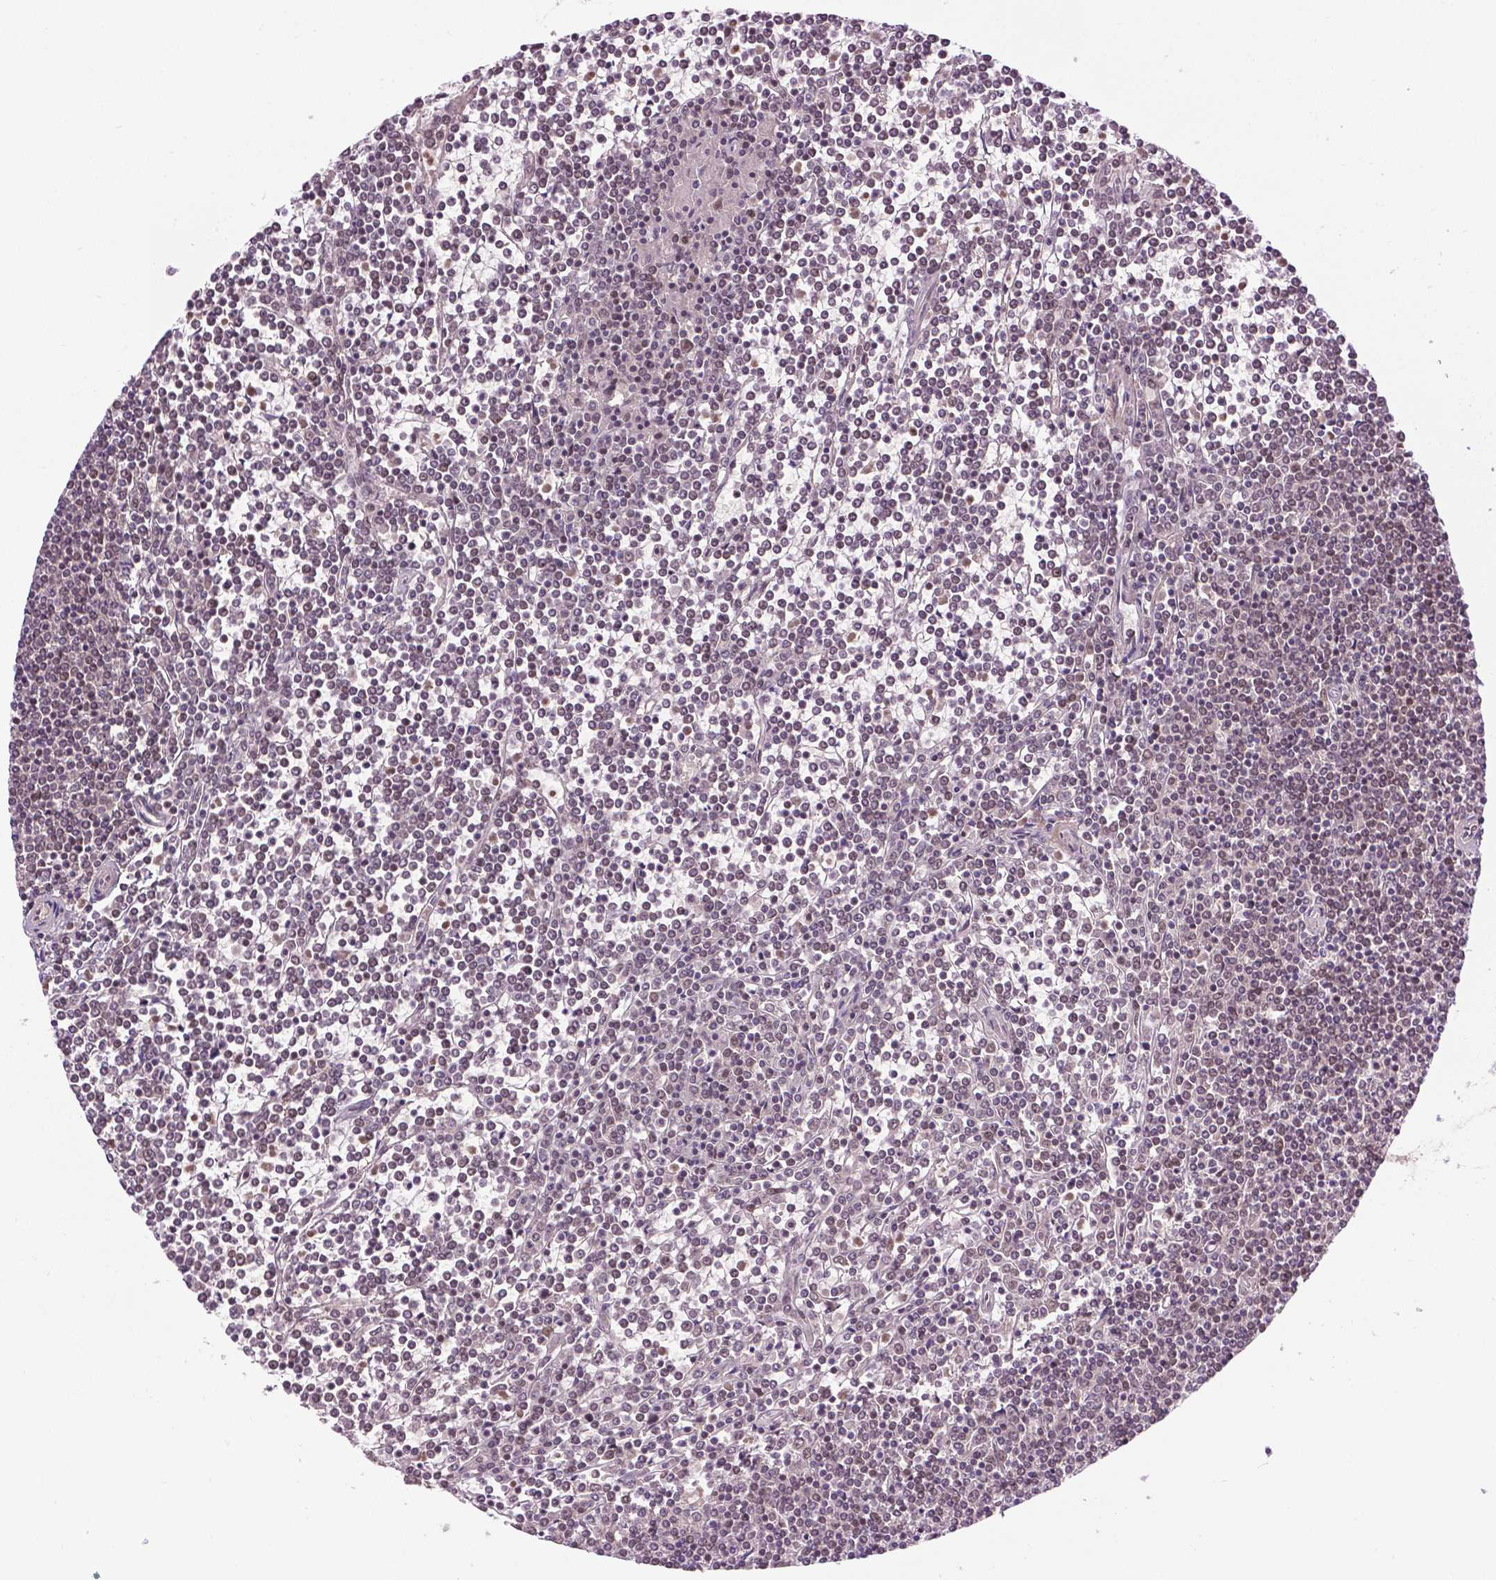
{"staining": {"intensity": "negative", "quantity": "none", "location": "none"}, "tissue": "lymphoma", "cell_type": "Tumor cells", "image_type": "cancer", "snomed": [{"axis": "morphology", "description": "Malignant lymphoma, non-Hodgkin's type, Low grade"}, {"axis": "topography", "description": "Spleen"}], "caption": "Immunohistochemical staining of lymphoma exhibits no significant staining in tumor cells.", "gene": "UBQLN4", "patient": {"sex": "female", "age": 19}}